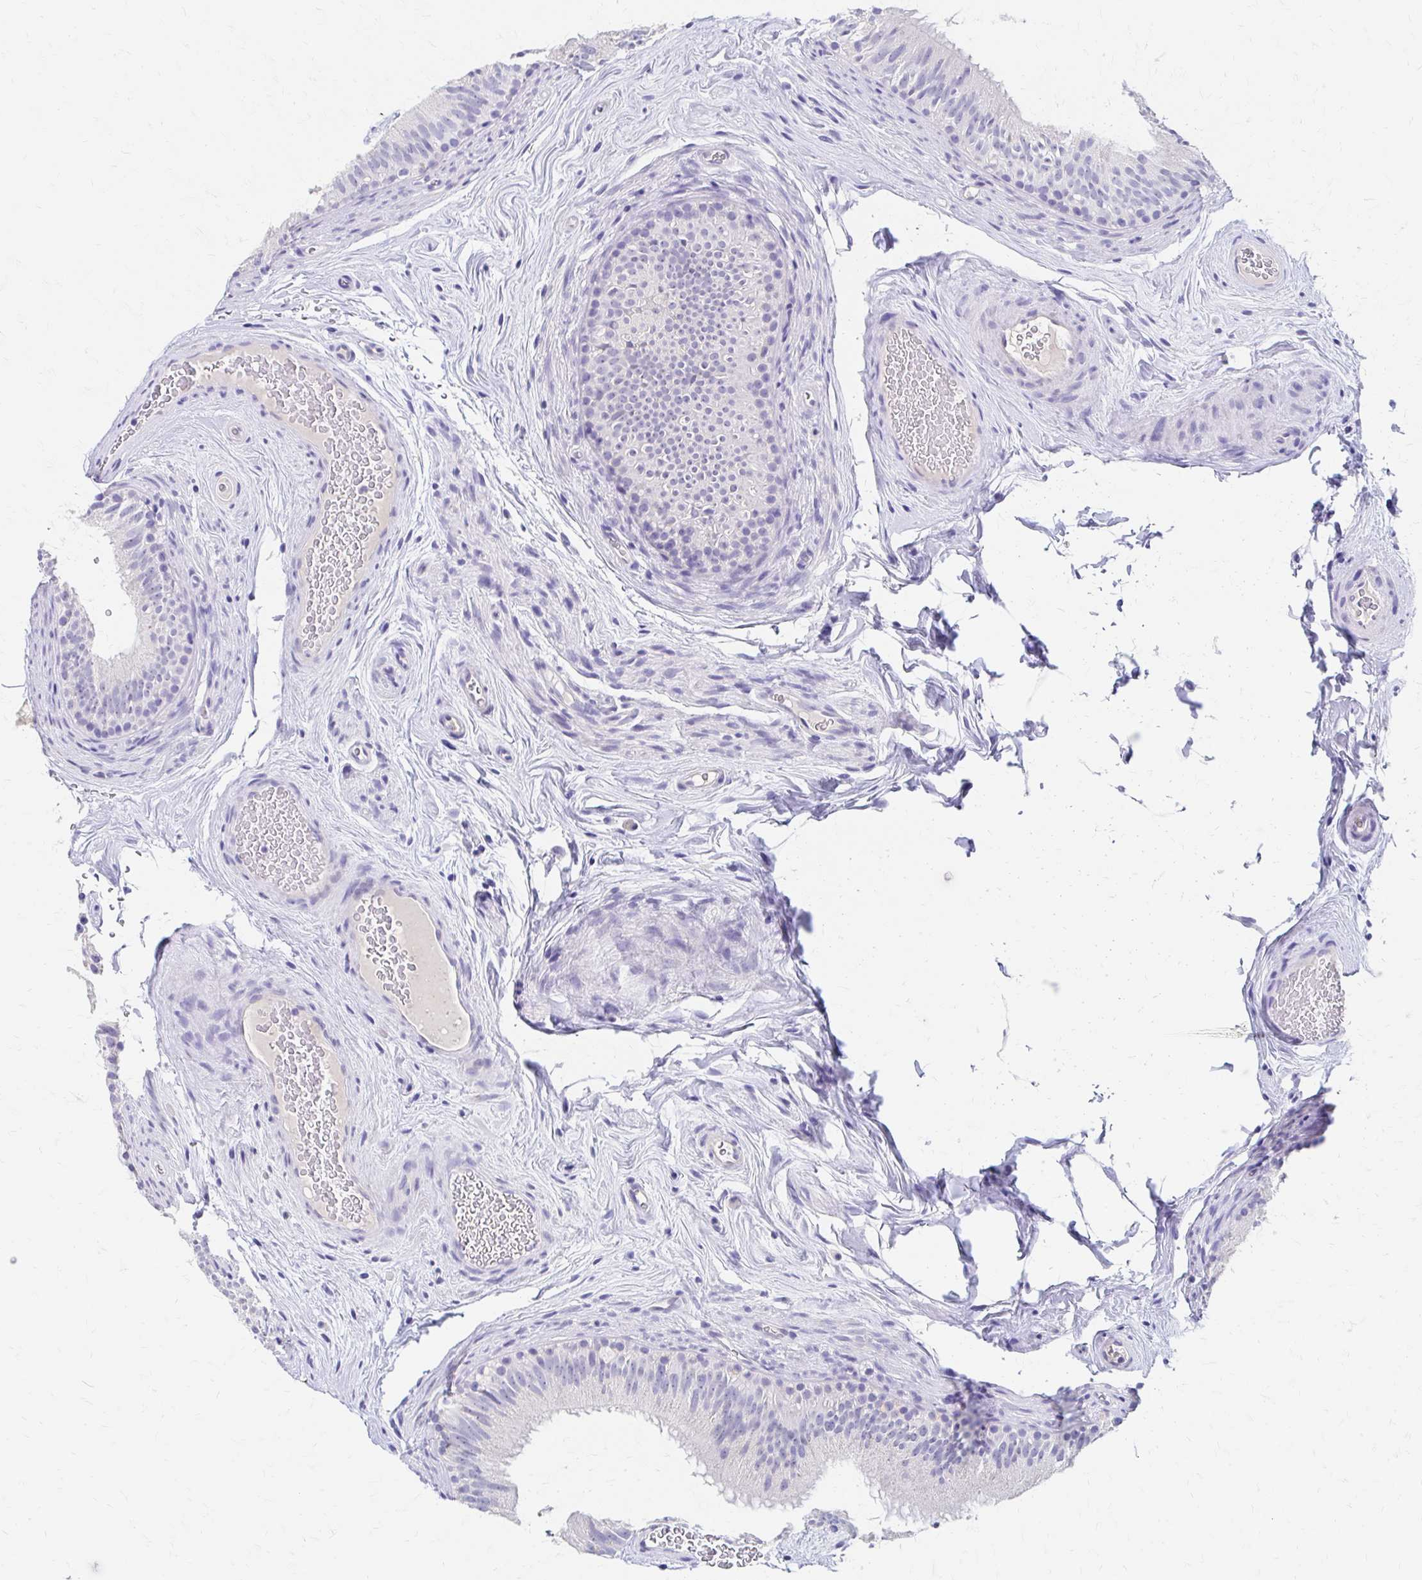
{"staining": {"intensity": "negative", "quantity": "none", "location": "none"}, "tissue": "epididymis", "cell_type": "Glandular cells", "image_type": "normal", "snomed": [{"axis": "morphology", "description": "Normal tissue, NOS"}, {"axis": "topography", "description": "Epididymis"}], "caption": "DAB immunohistochemical staining of unremarkable human epididymis reveals no significant staining in glandular cells. The staining was performed using DAB (3,3'-diaminobenzidine) to visualize the protein expression in brown, while the nuclei were stained in blue with hematoxylin (Magnification: 20x).", "gene": "AZGP1", "patient": {"sex": "male", "age": 44}}